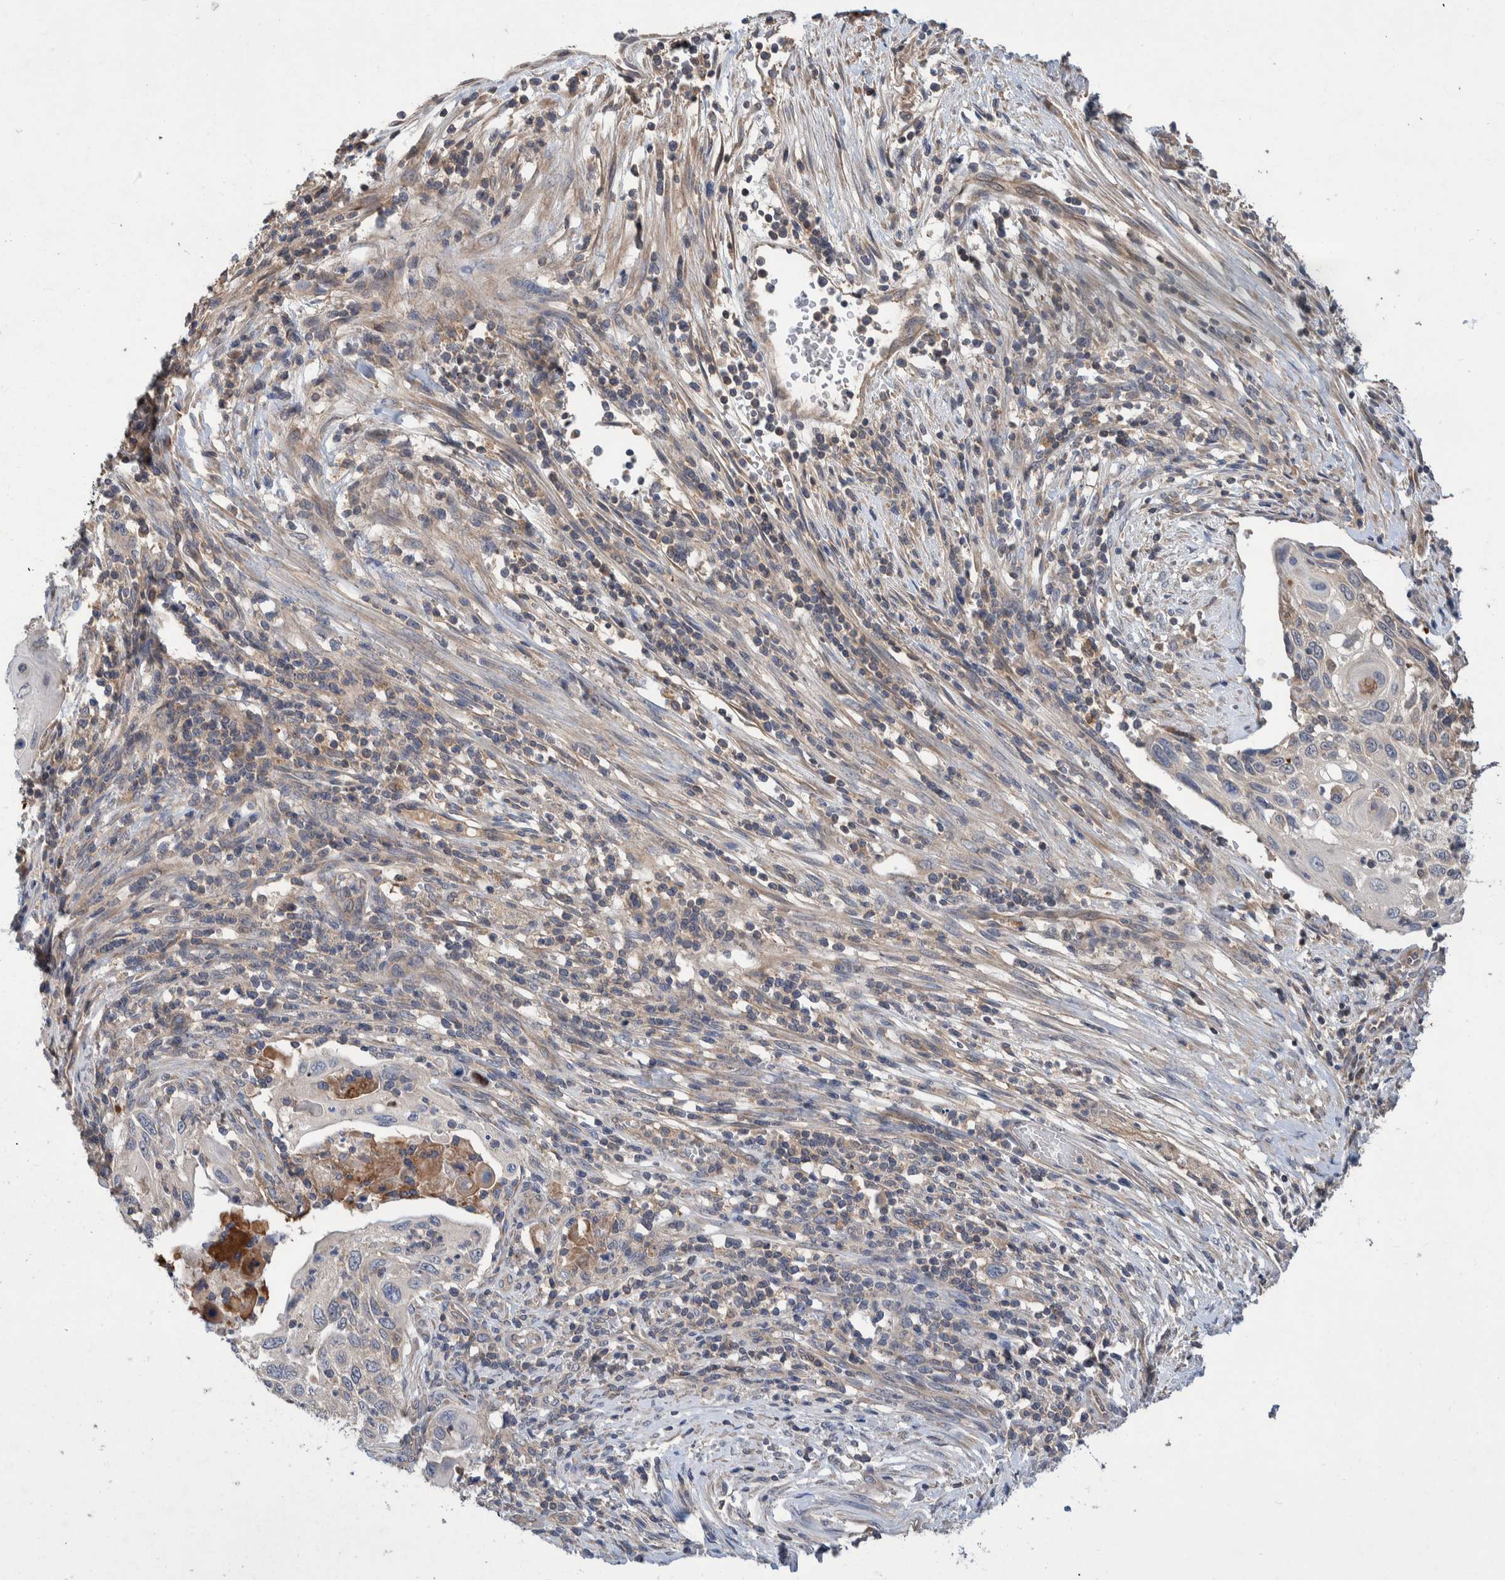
{"staining": {"intensity": "negative", "quantity": "none", "location": "none"}, "tissue": "cervical cancer", "cell_type": "Tumor cells", "image_type": "cancer", "snomed": [{"axis": "morphology", "description": "Squamous cell carcinoma, NOS"}, {"axis": "topography", "description": "Cervix"}], "caption": "High magnification brightfield microscopy of squamous cell carcinoma (cervical) stained with DAB (brown) and counterstained with hematoxylin (blue): tumor cells show no significant expression.", "gene": "PLPBP", "patient": {"sex": "female", "age": 70}}